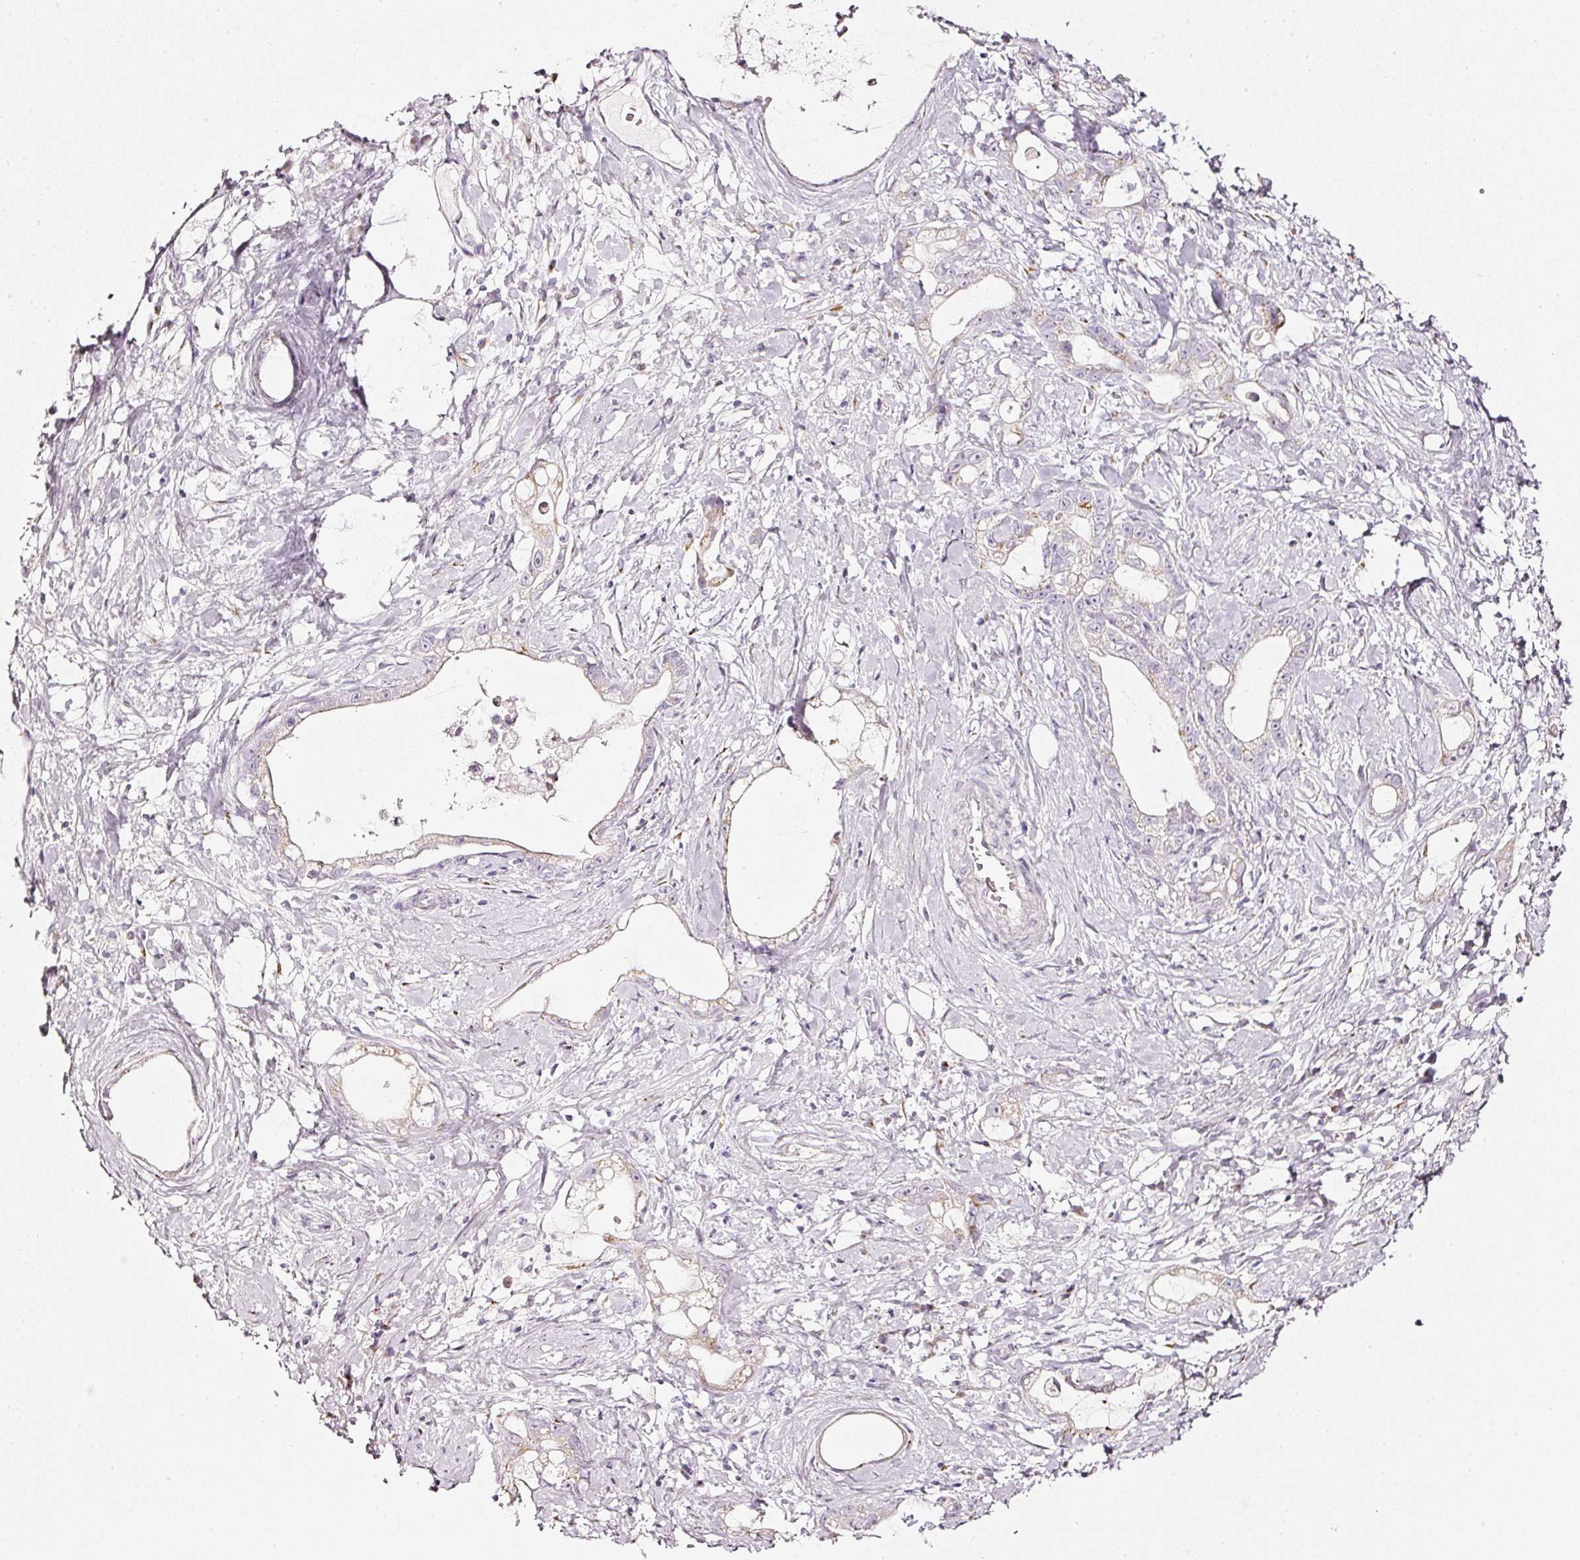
{"staining": {"intensity": "weak", "quantity": "<25%", "location": "cytoplasmic/membranous"}, "tissue": "stomach cancer", "cell_type": "Tumor cells", "image_type": "cancer", "snomed": [{"axis": "morphology", "description": "Adenocarcinoma, NOS"}, {"axis": "topography", "description": "Stomach"}], "caption": "High magnification brightfield microscopy of stomach adenocarcinoma stained with DAB (brown) and counterstained with hematoxylin (blue): tumor cells show no significant expression.", "gene": "SDF4", "patient": {"sex": "male", "age": 55}}